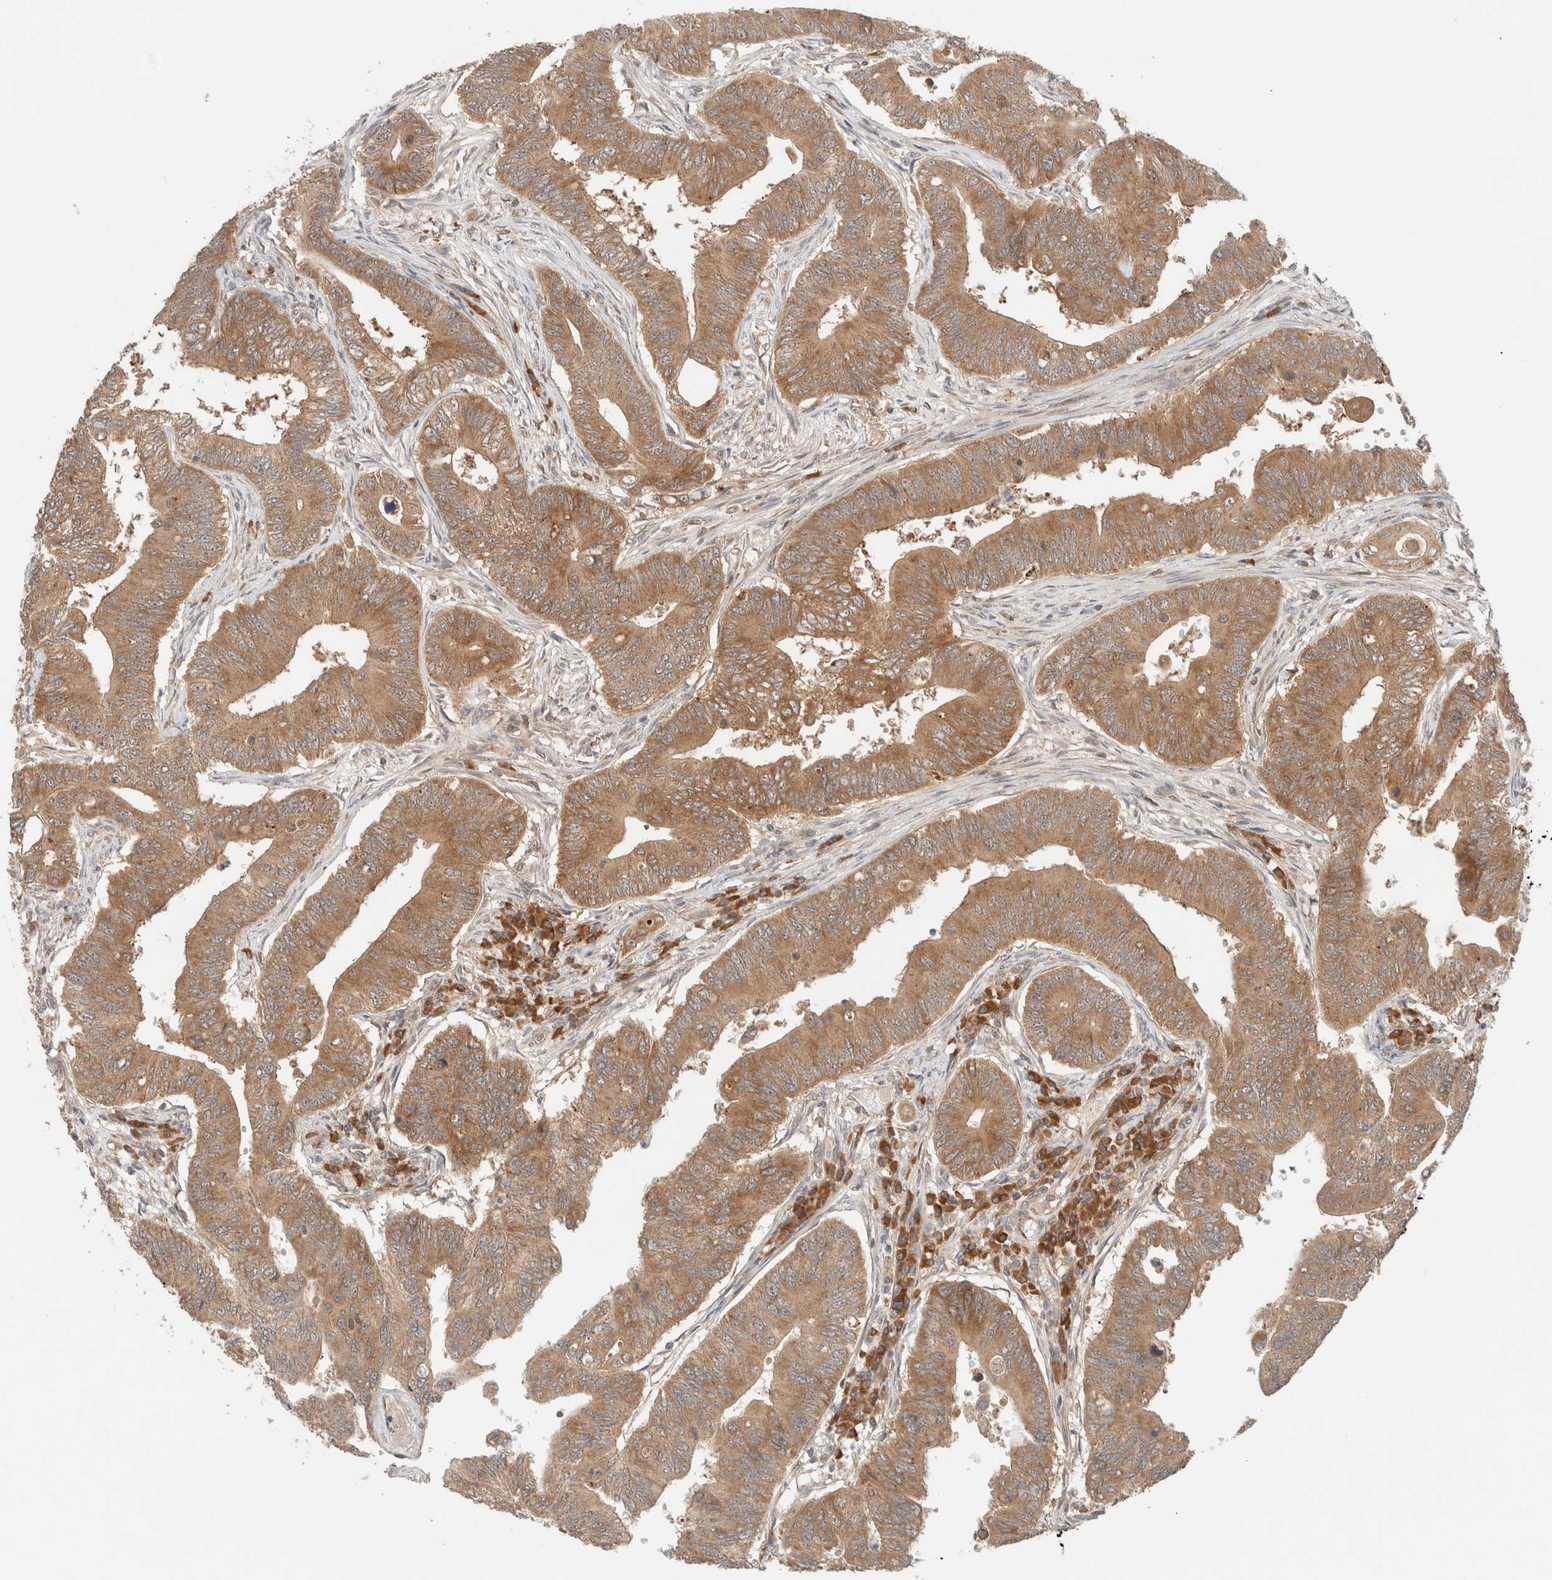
{"staining": {"intensity": "moderate", "quantity": ">75%", "location": "cytoplasmic/membranous"}, "tissue": "colorectal cancer", "cell_type": "Tumor cells", "image_type": "cancer", "snomed": [{"axis": "morphology", "description": "Adenoma, NOS"}, {"axis": "morphology", "description": "Adenocarcinoma, NOS"}, {"axis": "topography", "description": "Colon"}], "caption": "DAB (3,3'-diaminobenzidine) immunohistochemical staining of colorectal cancer (adenoma) exhibits moderate cytoplasmic/membranous protein staining in about >75% of tumor cells.", "gene": "ARFGEF2", "patient": {"sex": "male", "age": 79}}